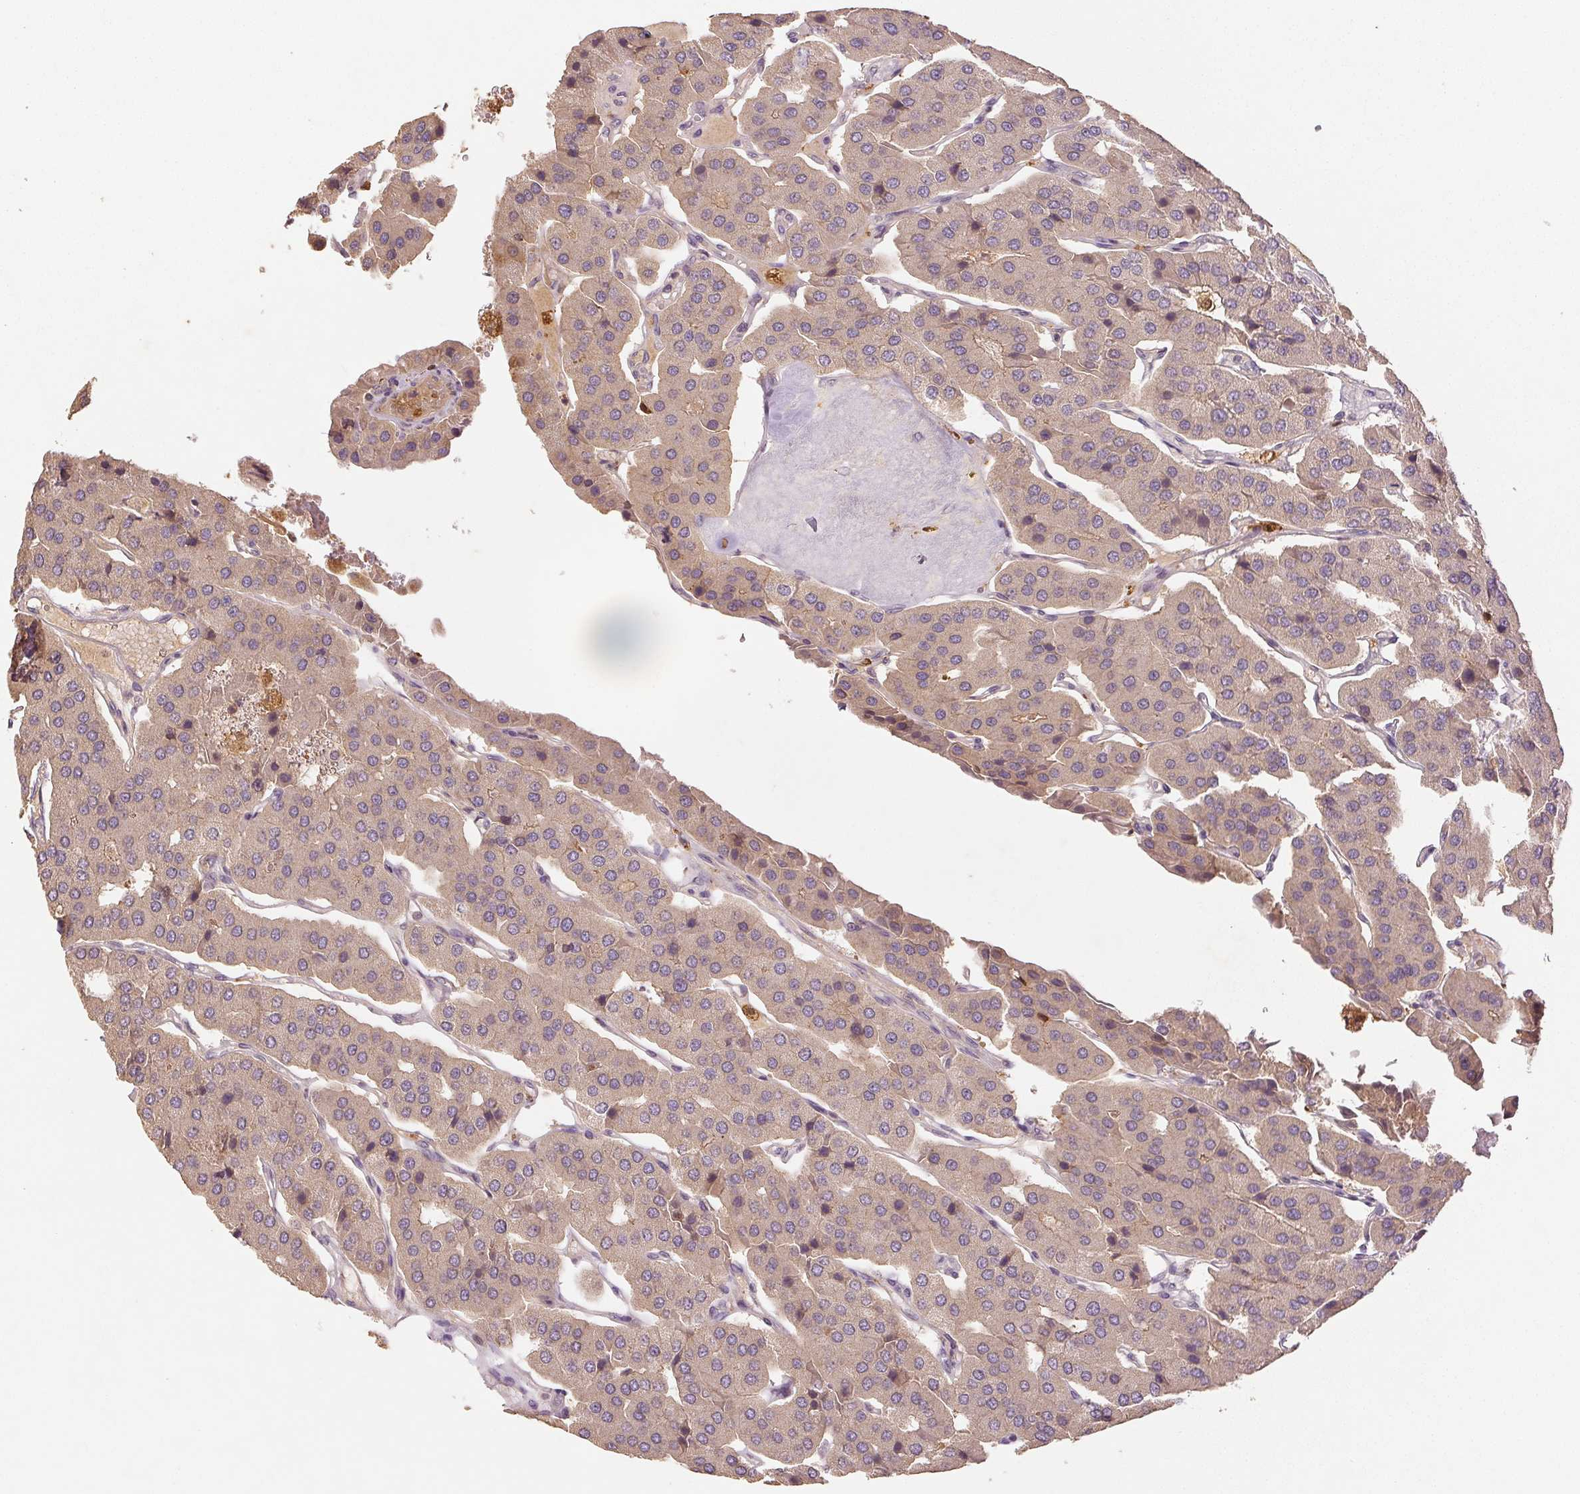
{"staining": {"intensity": "weak", "quantity": ">75%", "location": "cytoplasmic/membranous"}, "tissue": "parathyroid gland", "cell_type": "Glandular cells", "image_type": "normal", "snomed": [{"axis": "morphology", "description": "Normal tissue, NOS"}, {"axis": "morphology", "description": "Adenoma, NOS"}, {"axis": "topography", "description": "Parathyroid gland"}], "caption": "Parathyroid gland stained with a brown dye shows weak cytoplasmic/membranous positive expression in approximately >75% of glandular cells.", "gene": "YIF1B", "patient": {"sex": "female", "age": 86}}